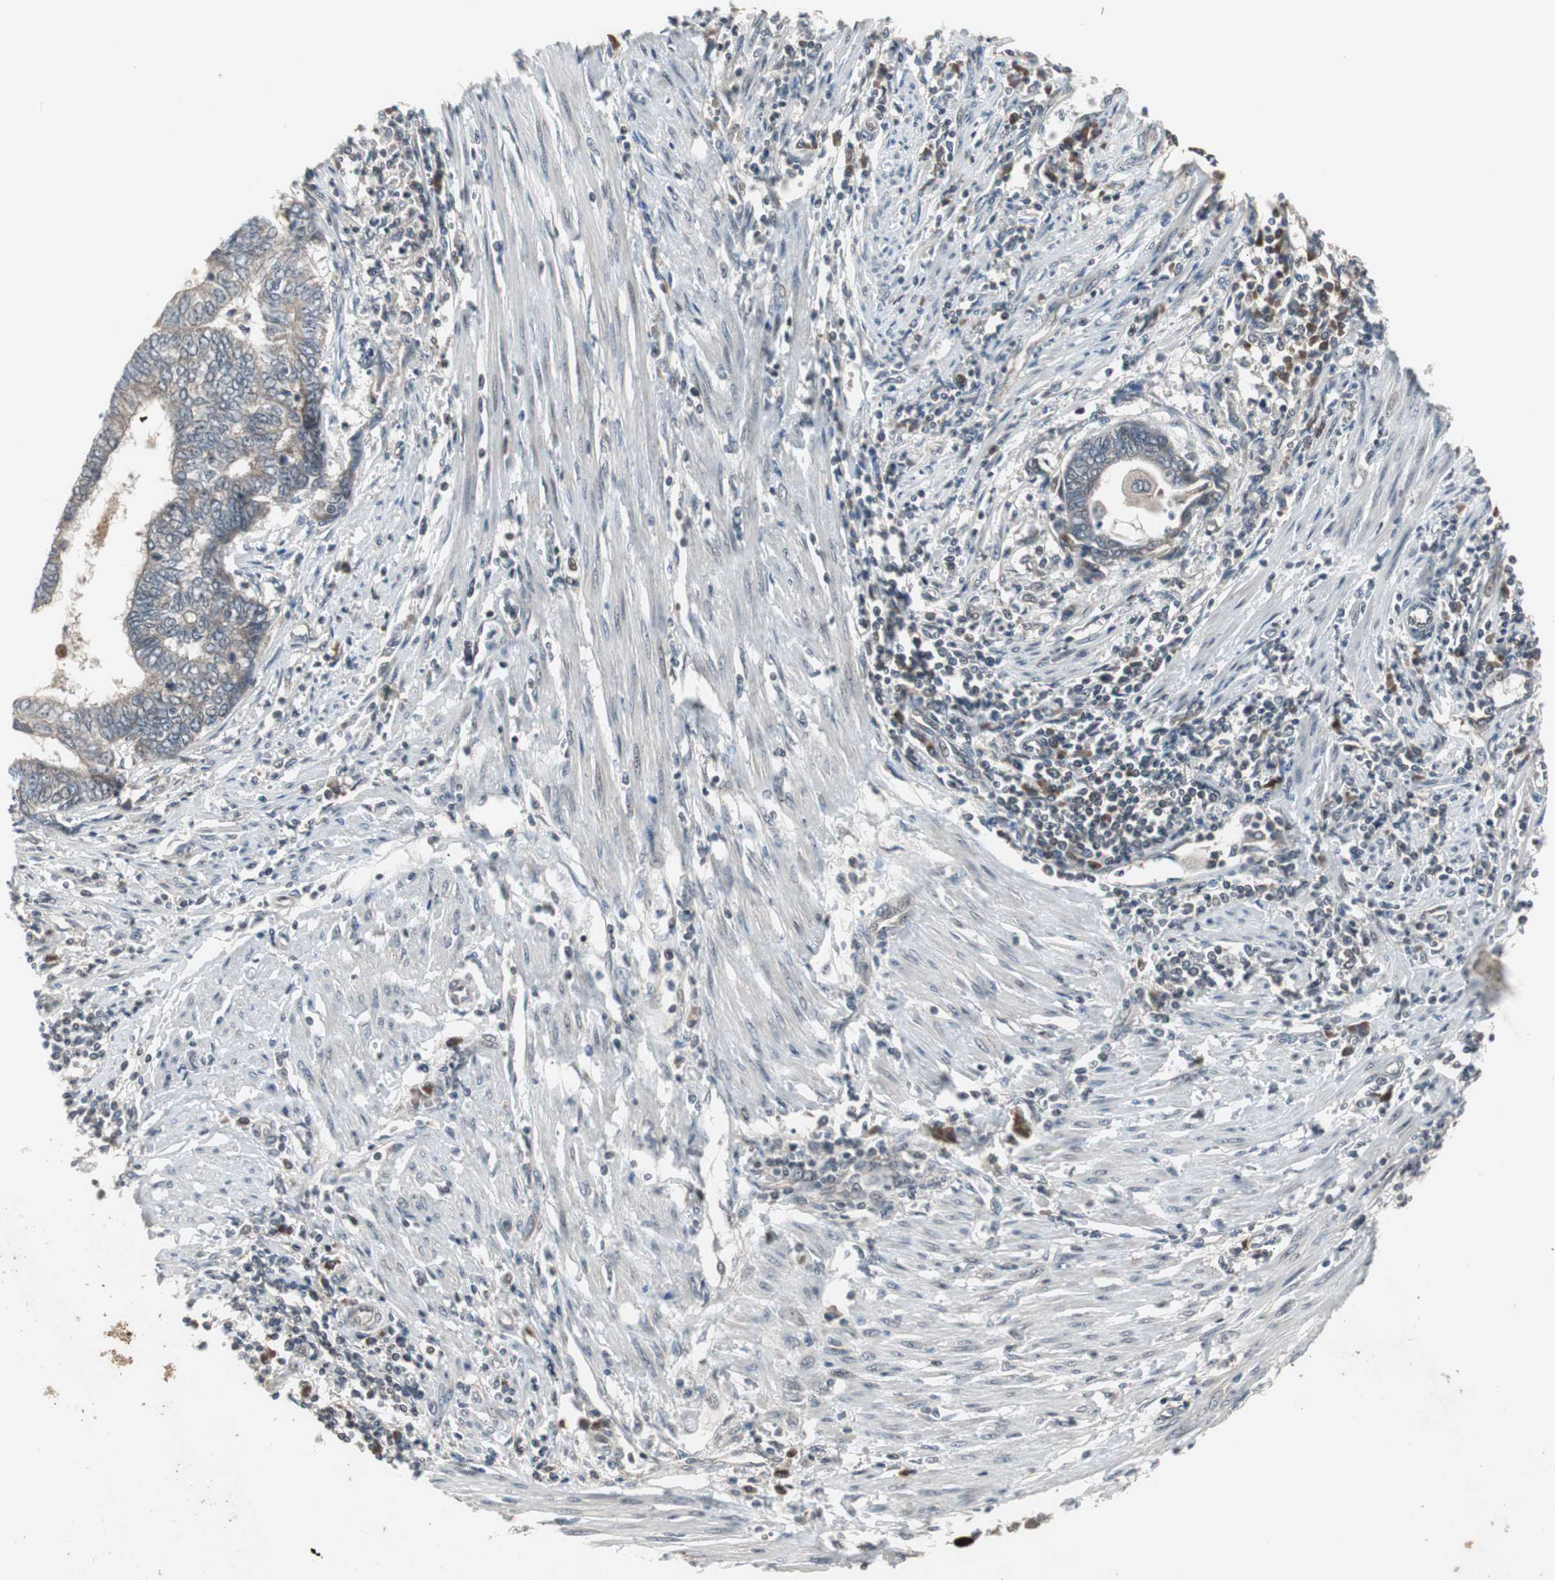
{"staining": {"intensity": "weak", "quantity": ">75%", "location": "cytoplasmic/membranous"}, "tissue": "endometrial cancer", "cell_type": "Tumor cells", "image_type": "cancer", "snomed": [{"axis": "morphology", "description": "Adenocarcinoma, NOS"}, {"axis": "topography", "description": "Uterus"}, {"axis": "topography", "description": "Endometrium"}], "caption": "Immunohistochemical staining of human endometrial cancer demonstrates weak cytoplasmic/membranous protein positivity in approximately >75% of tumor cells.", "gene": "ZMPSTE24", "patient": {"sex": "female", "age": 70}}